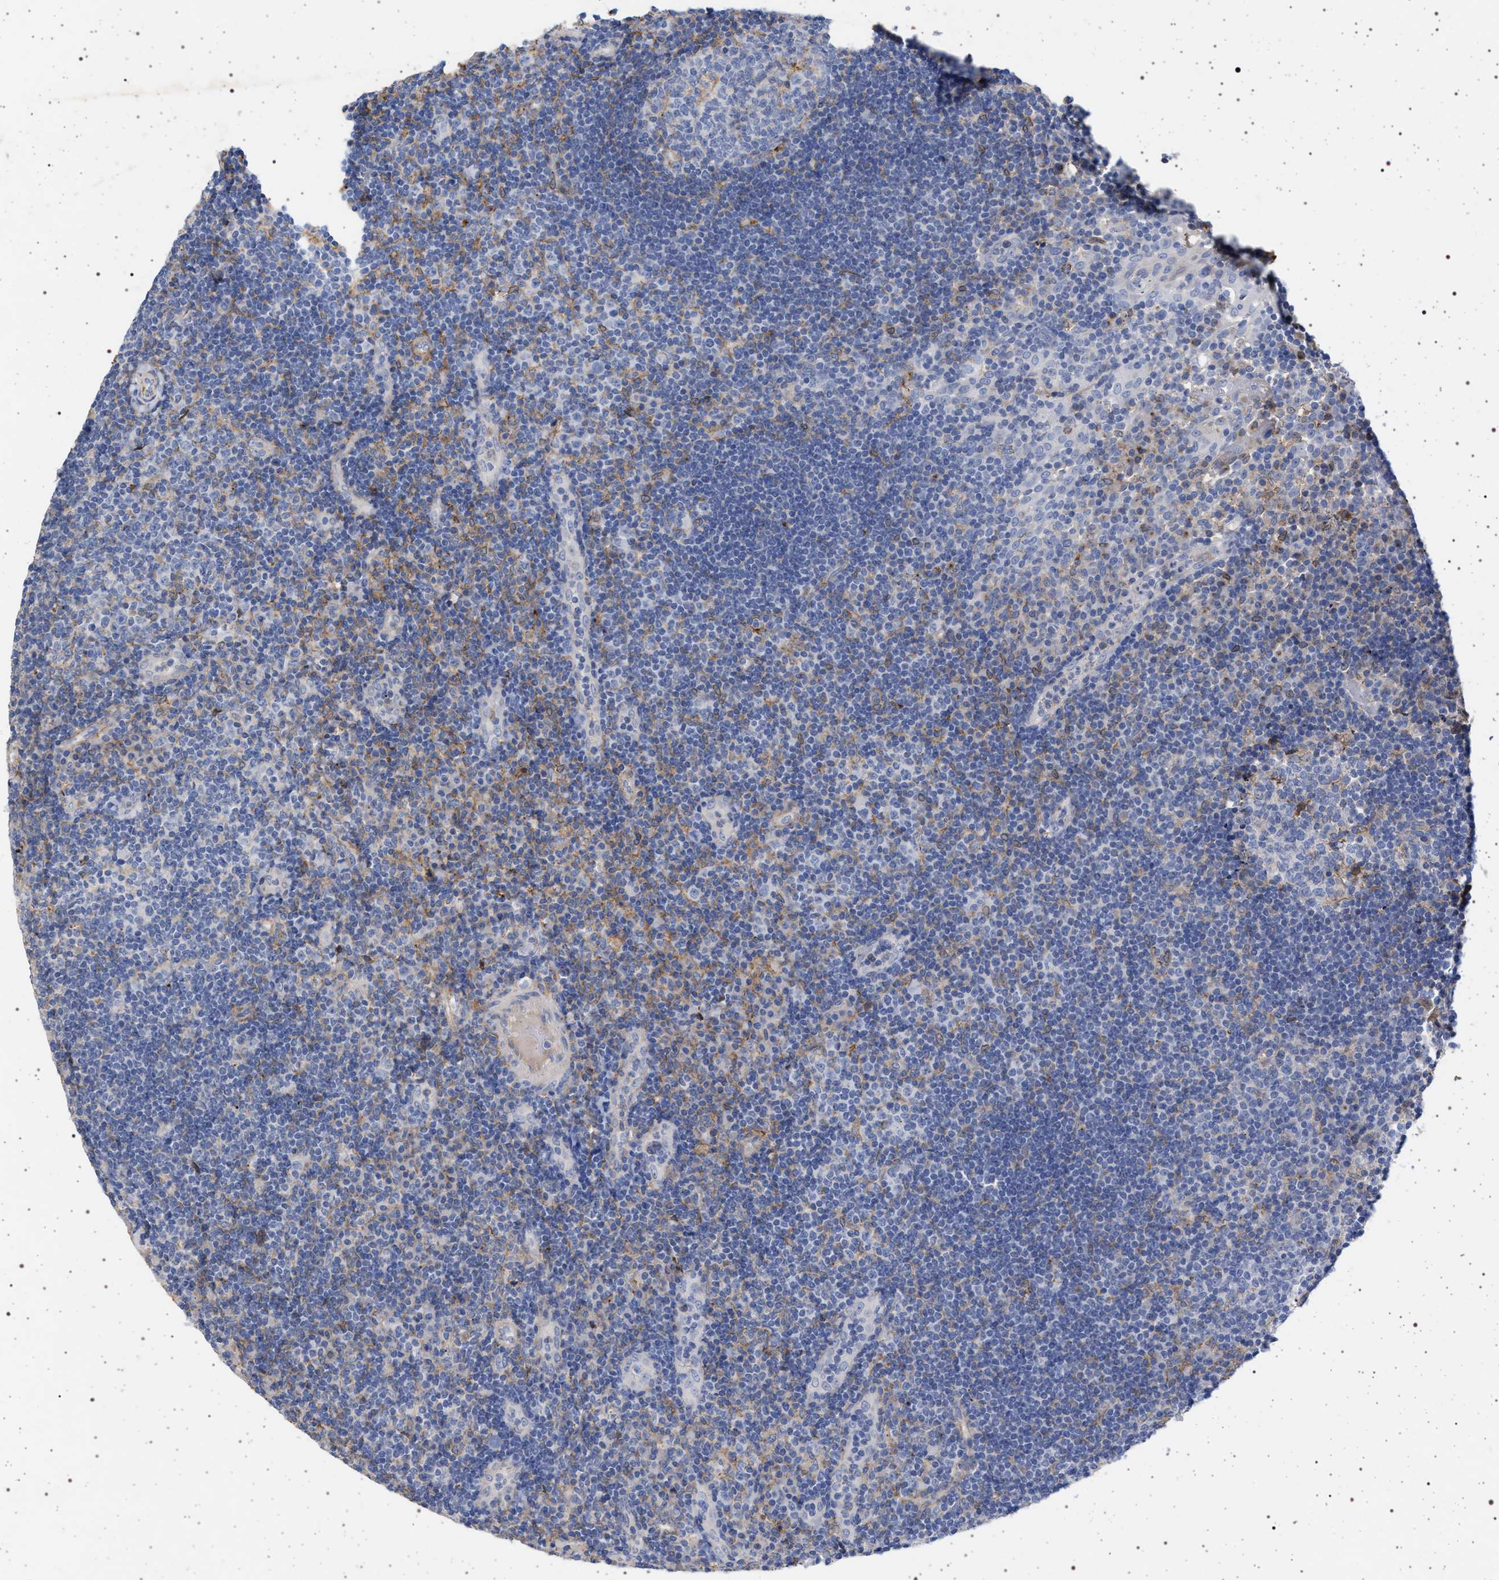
{"staining": {"intensity": "negative", "quantity": "none", "location": "none"}, "tissue": "tonsil", "cell_type": "Germinal center cells", "image_type": "normal", "snomed": [{"axis": "morphology", "description": "Normal tissue, NOS"}, {"axis": "topography", "description": "Tonsil"}], "caption": "High power microscopy image of an immunohistochemistry histopathology image of benign tonsil, revealing no significant expression in germinal center cells.", "gene": "PLG", "patient": {"sex": "female", "age": 40}}